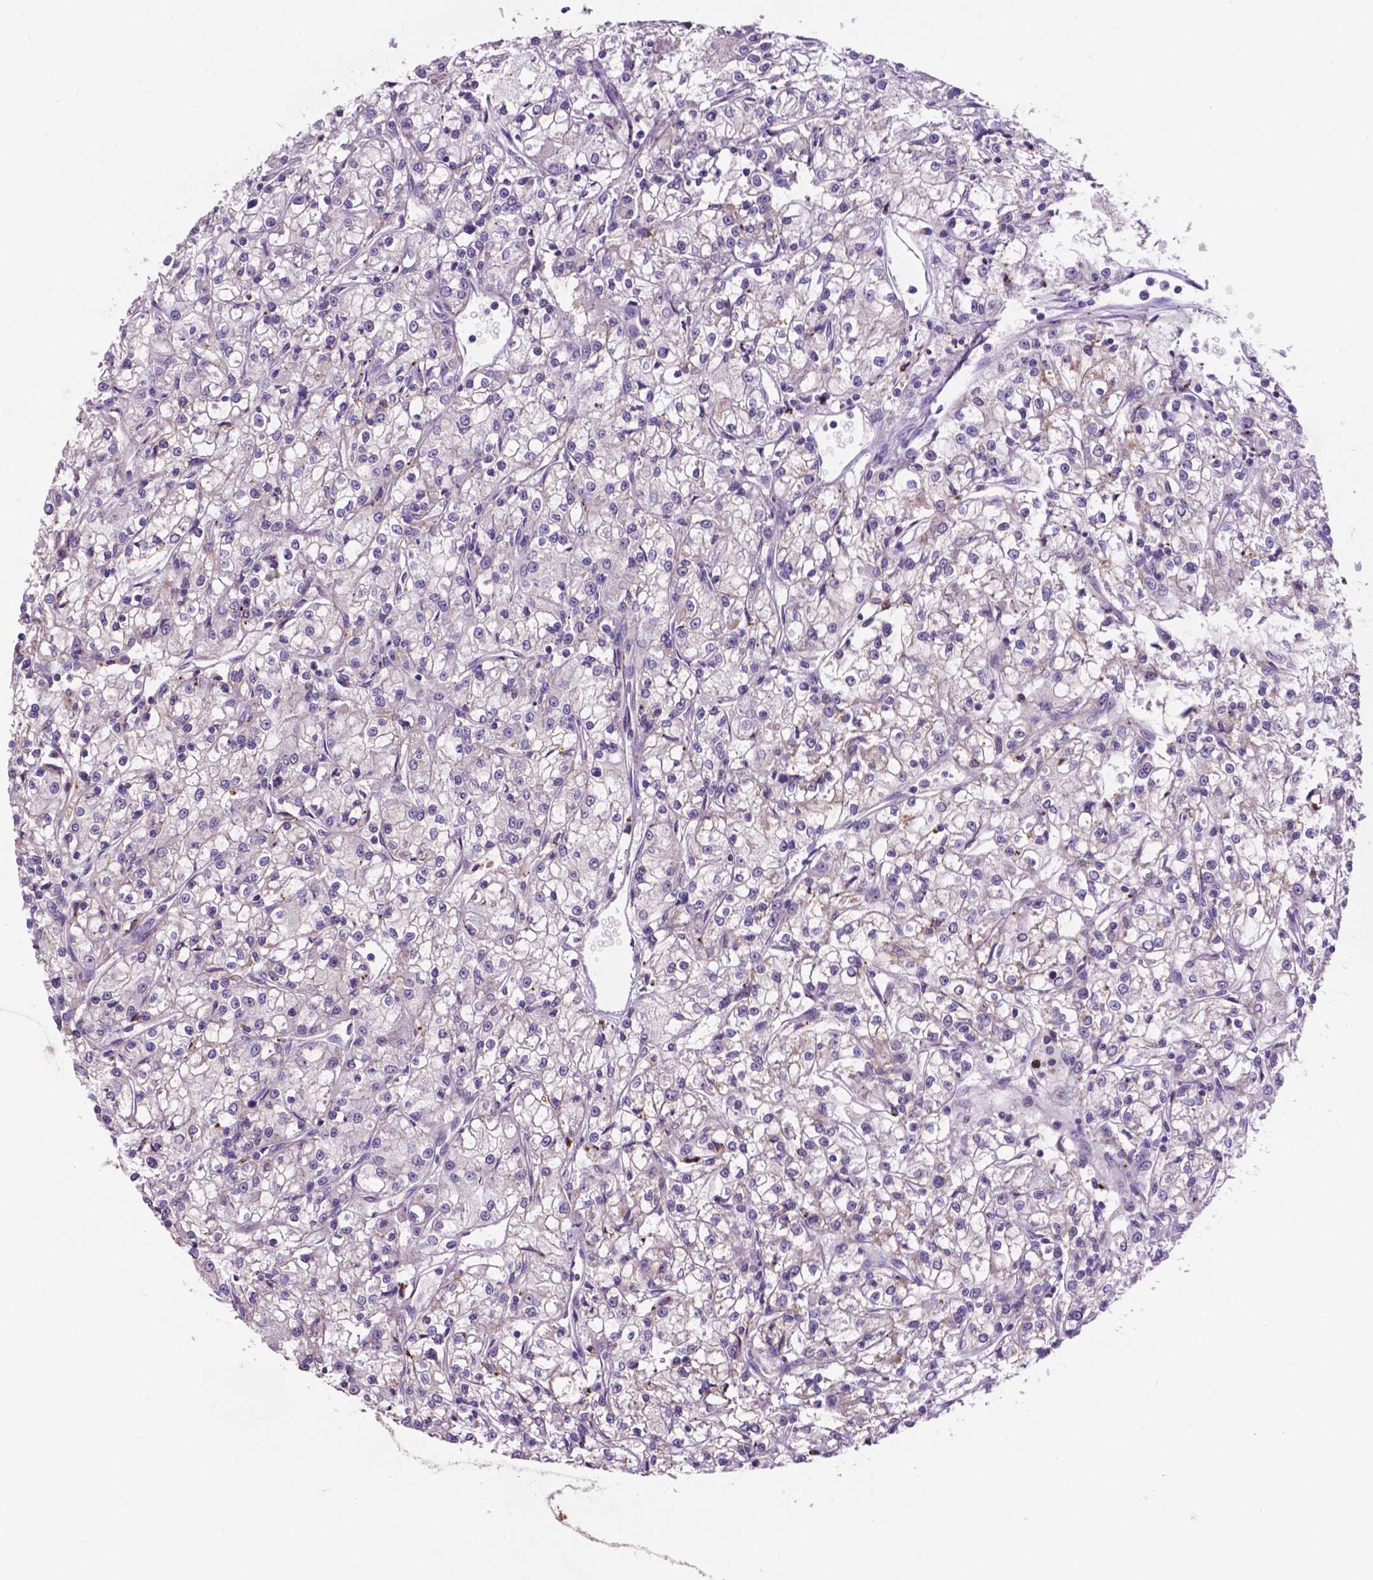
{"staining": {"intensity": "negative", "quantity": "none", "location": "none"}, "tissue": "renal cancer", "cell_type": "Tumor cells", "image_type": "cancer", "snomed": [{"axis": "morphology", "description": "Adenocarcinoma, NOS"}, {"axis": "topography", "description": "Kidney"}], "caption": "A micrograph of renal cancer (adenocarcinoma) stained for a protein demonstrates no brown staining in tumor cells. (DAB (3,3'-diaminobenzidine) immunohistochemistry (IHC) visualized using brightfield microscopy, high magnification).", "gene": "PLSCR1", "patient": {"sex": "female", "age": 59}}